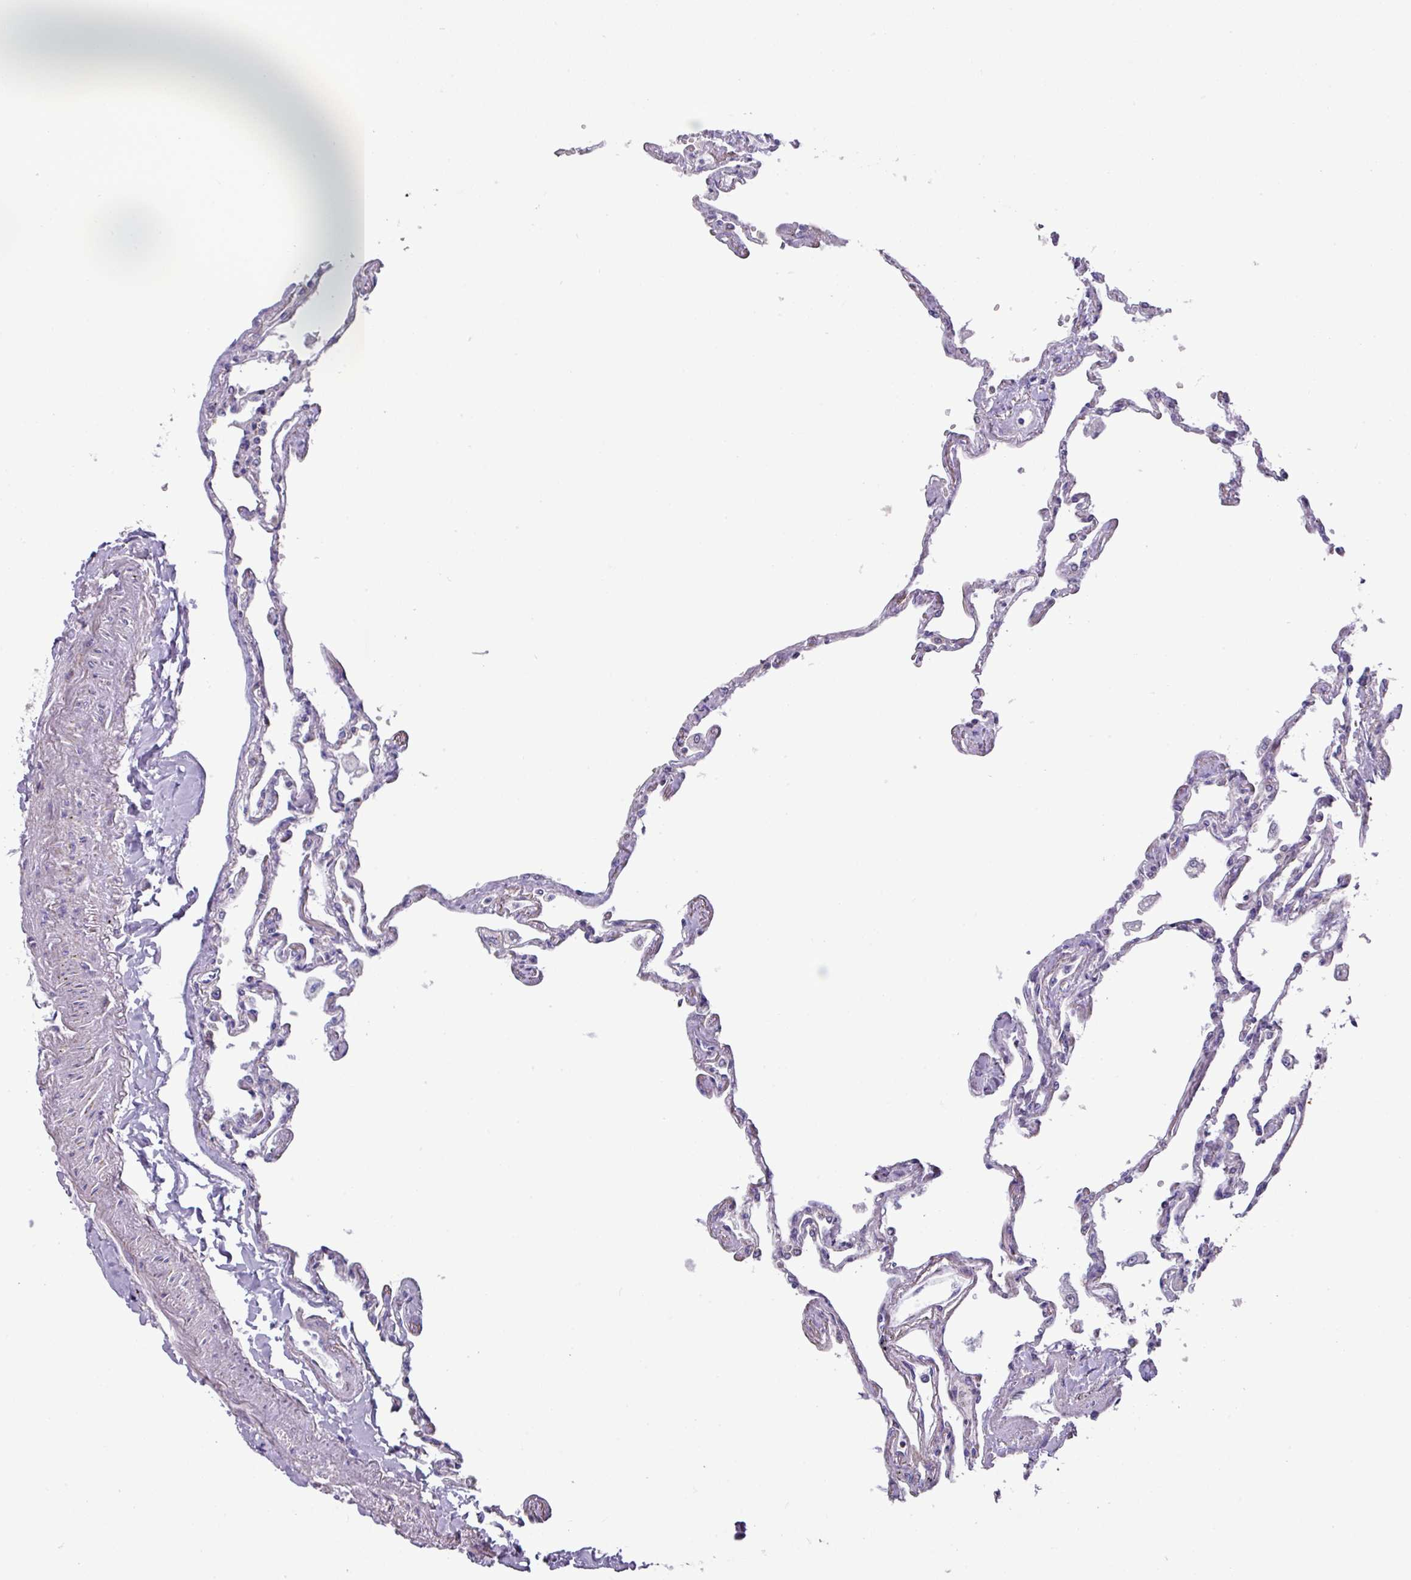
{"staining": {"intensity": "negative", "quantity": "none", "location": "none"}, "tissue": "lung", "cell_type": "Alveolar cells", "image_type": "normal", "snomed": [{"axis": "morphology", "description": "Normal tissue, NOS"}, {"axis": "topography", "description": "Lung"}], "caption": "The immunohistochemistry (IHC) photomicrograph has no significant expression in alveolar cells of lung.", "gene": "MT", "patient": {"sex": "female", "age": 67}}